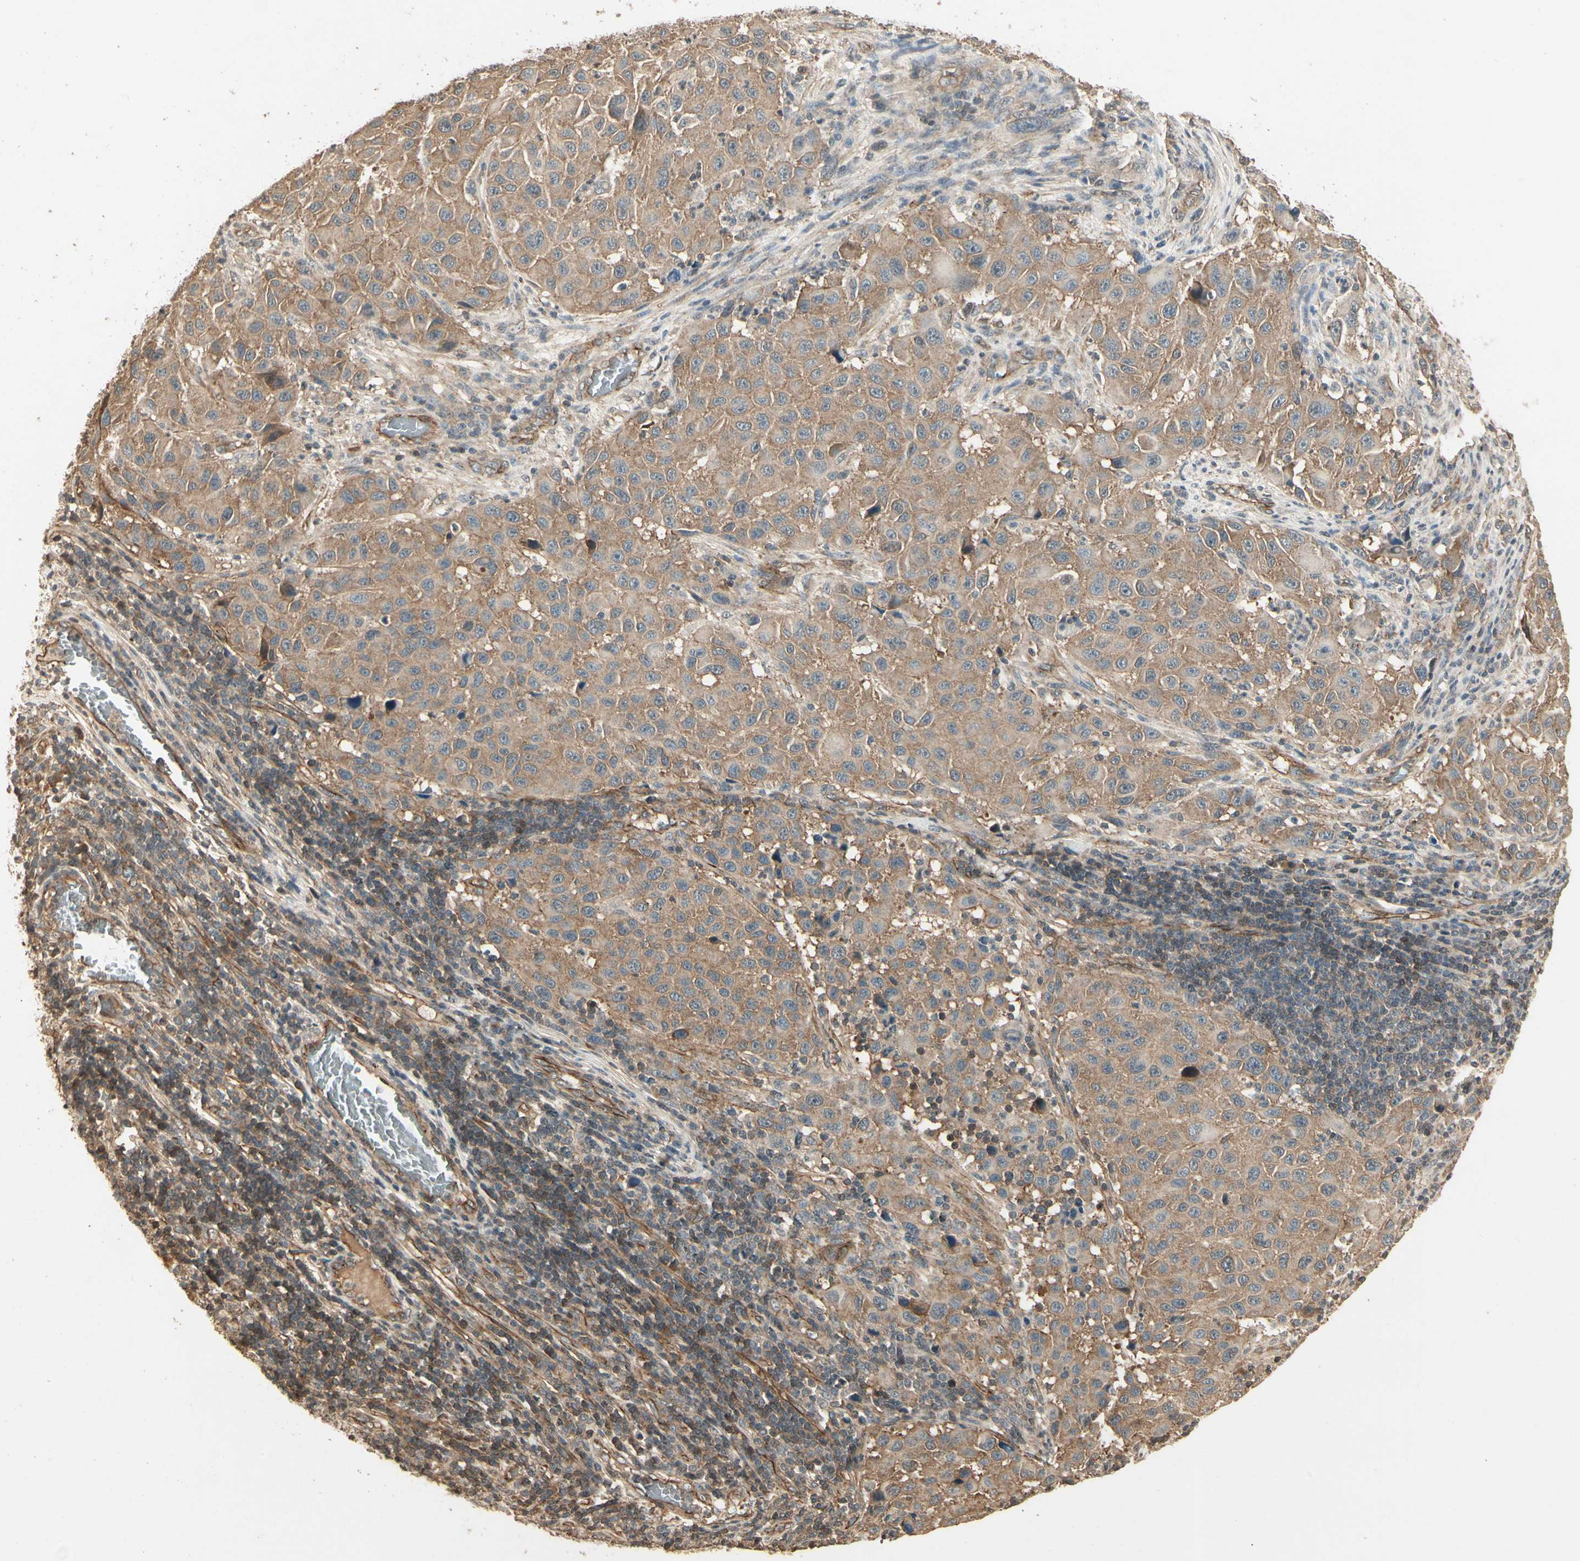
{"staining": {"intensity": "moderate", "quantity": ">75%", "location": "cytoplasmic/membranous"}, "tissue": "melanoma", "cell_type": "Tumor cells", "image_type": "cancer", "snomed": [{"axis": "morphology", "description": "Malignant melanoma, Metastatic site"}, {"axis": "topography", "description": "Lymph node"}], "caption": "A photomicrograph of human malignant melanoma (metastatic site) stained for a protein shows moderate cytoplasmic/membranous brown staining in tumor cells.", "gene": "RNF180", "patient": {"sex": "male", "age": 61}}